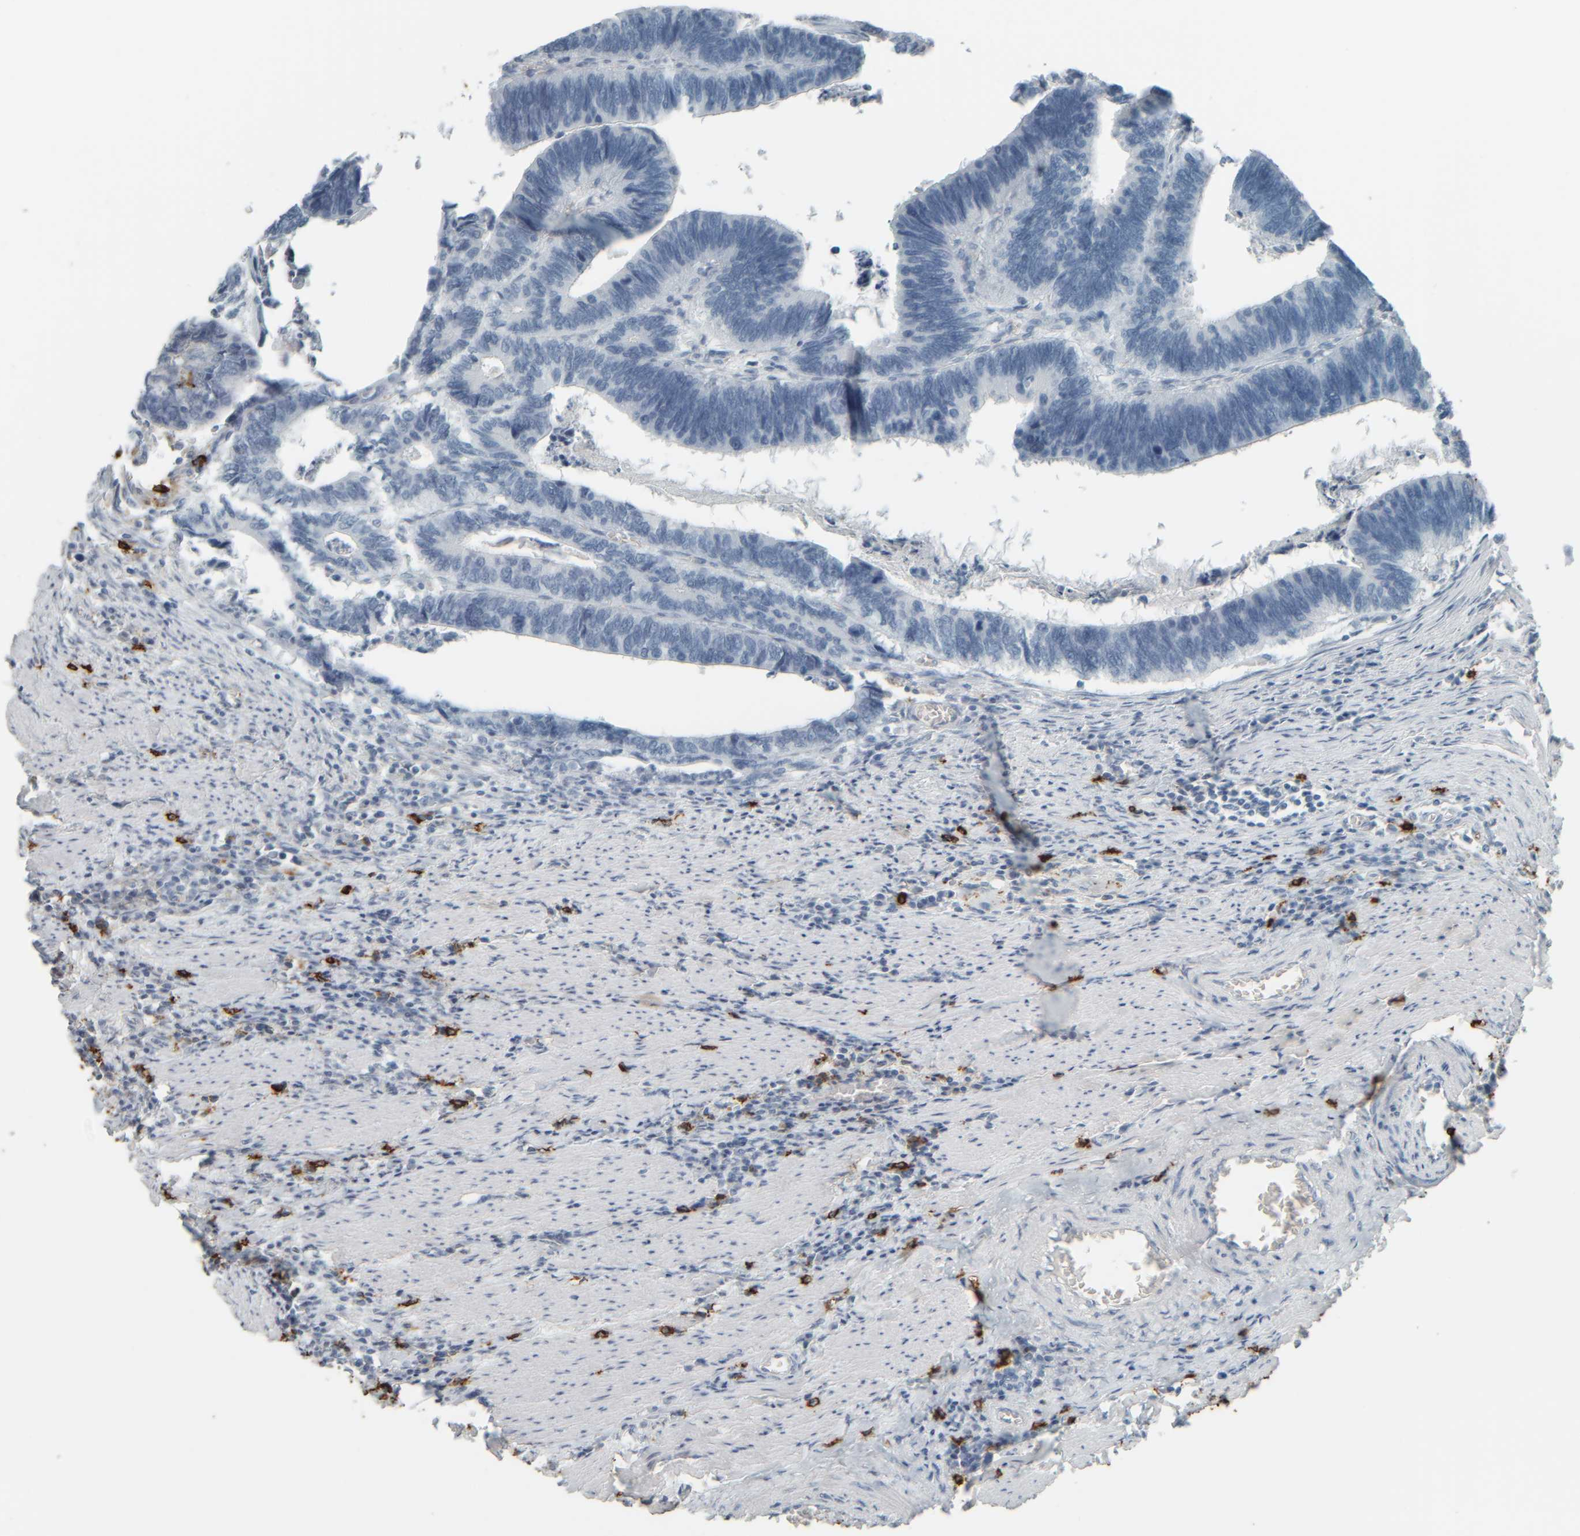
{"staining": {"intensity": "negative", "quantity": "none", "location": "none"}, "tissue": "colorectal cancer", "cell_type": "Tumor cells", "image_type": "cancer", "snomed": [{"axis": "morphology", "description": "Adenocarcinoma, NOS"}, {"axis": "topography", "description": "Colon"}], "caption": "There is no significant expression in tumor cells of colorectal cancer (adenocarcinoma).", "gene": "TPSAB1", "patient": {"sex": "male", "age": 72}}